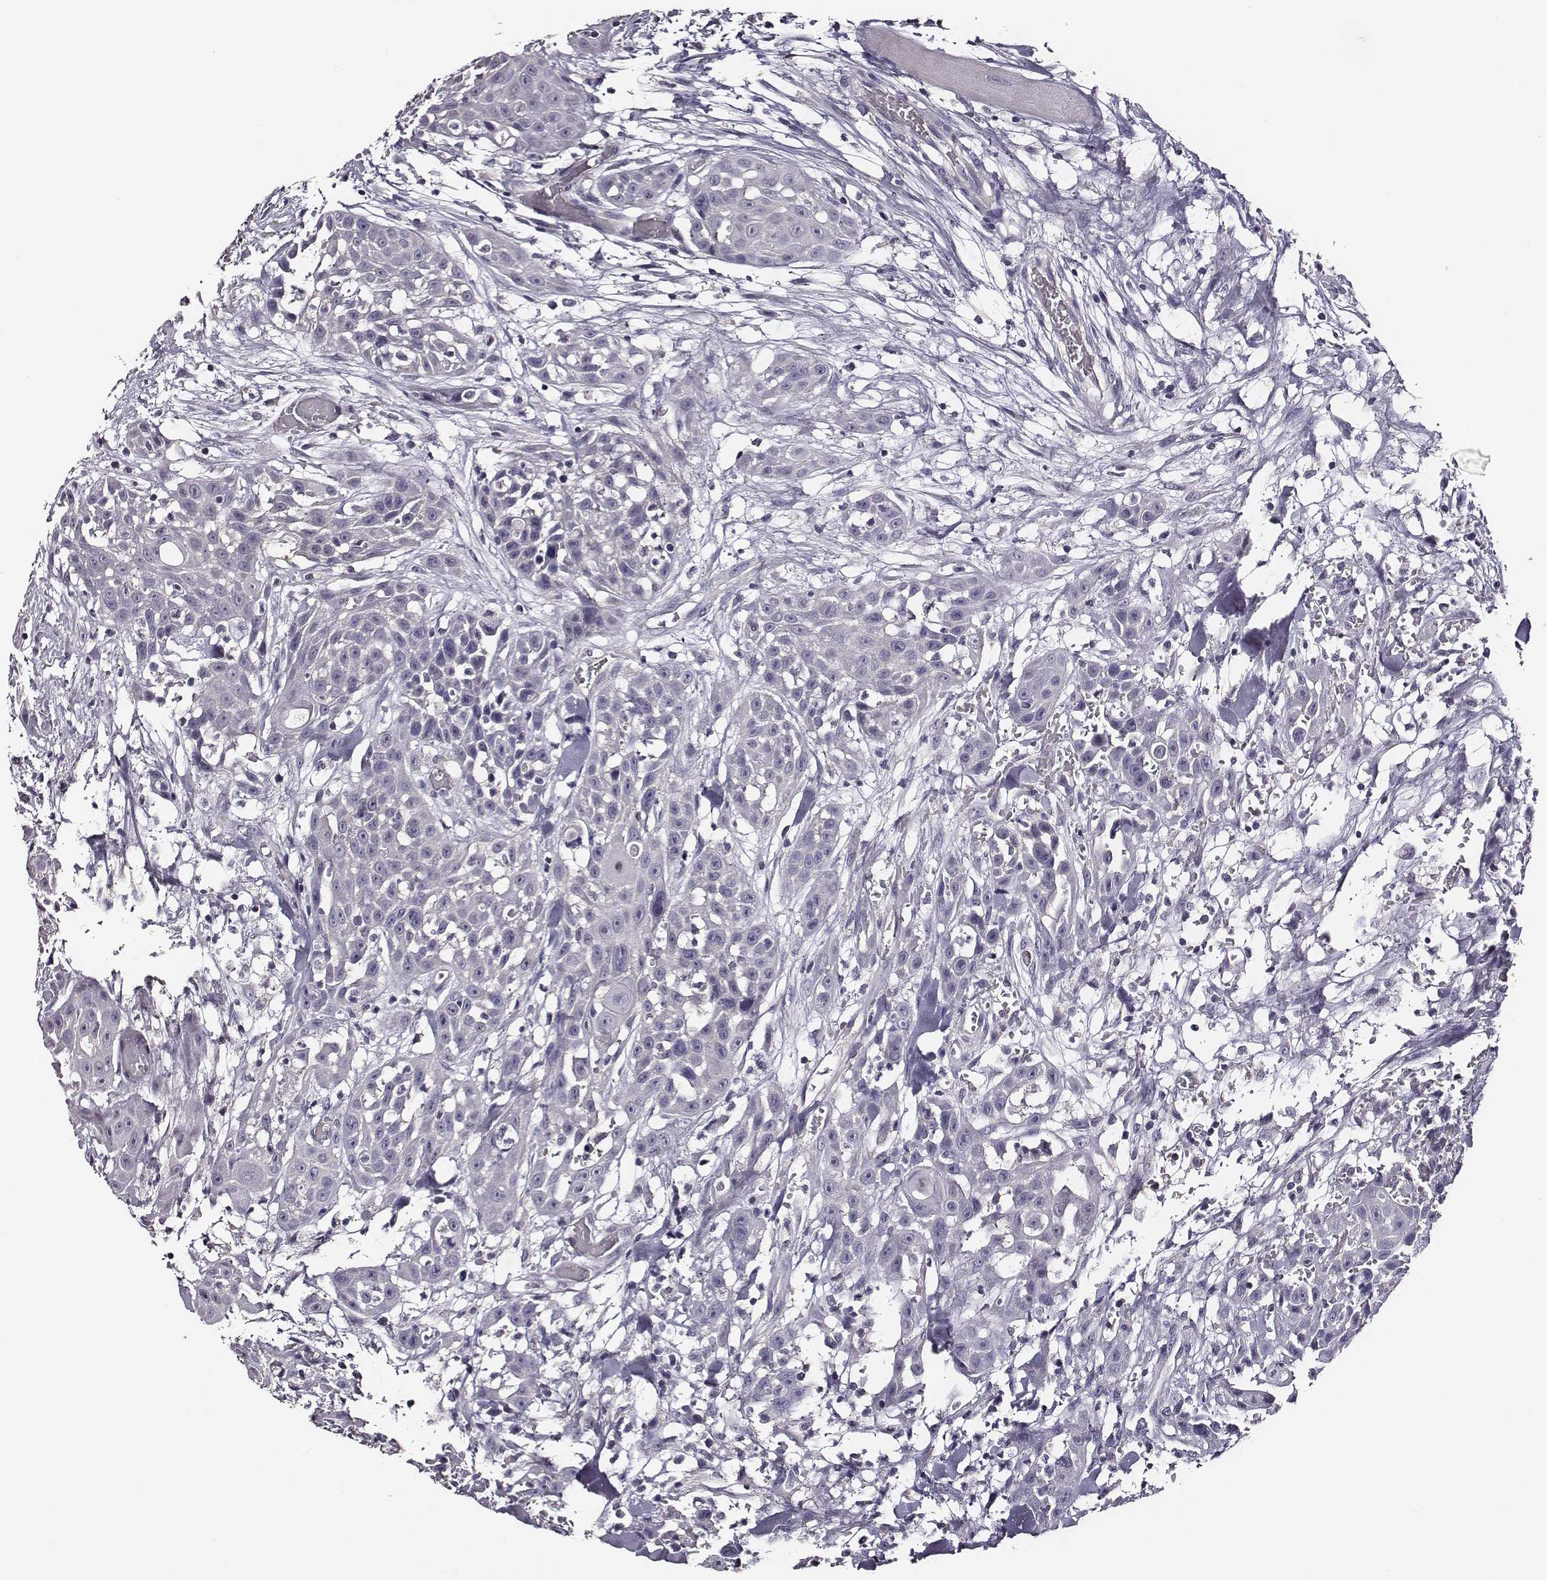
{"staining": {"intensity": "negative", "quantity": "none", "location": "none"}, "tissue": "head and neck cancer", "cell_type": "Tumor cells", "image_type": "cancer", "snomed": [{"axis": "morphology", "description": "Squamous cell carcinoma, NOS"}, {"axis": "topography", "description": "Oral tissue"}, {"axis": "topography", "description": "Head-Neck"}], "caption": "Tumor cells show no significant protein staining in head and neck cancer.", "gene": "AADAT", "patient": {"sex": "male", "age": 81}}